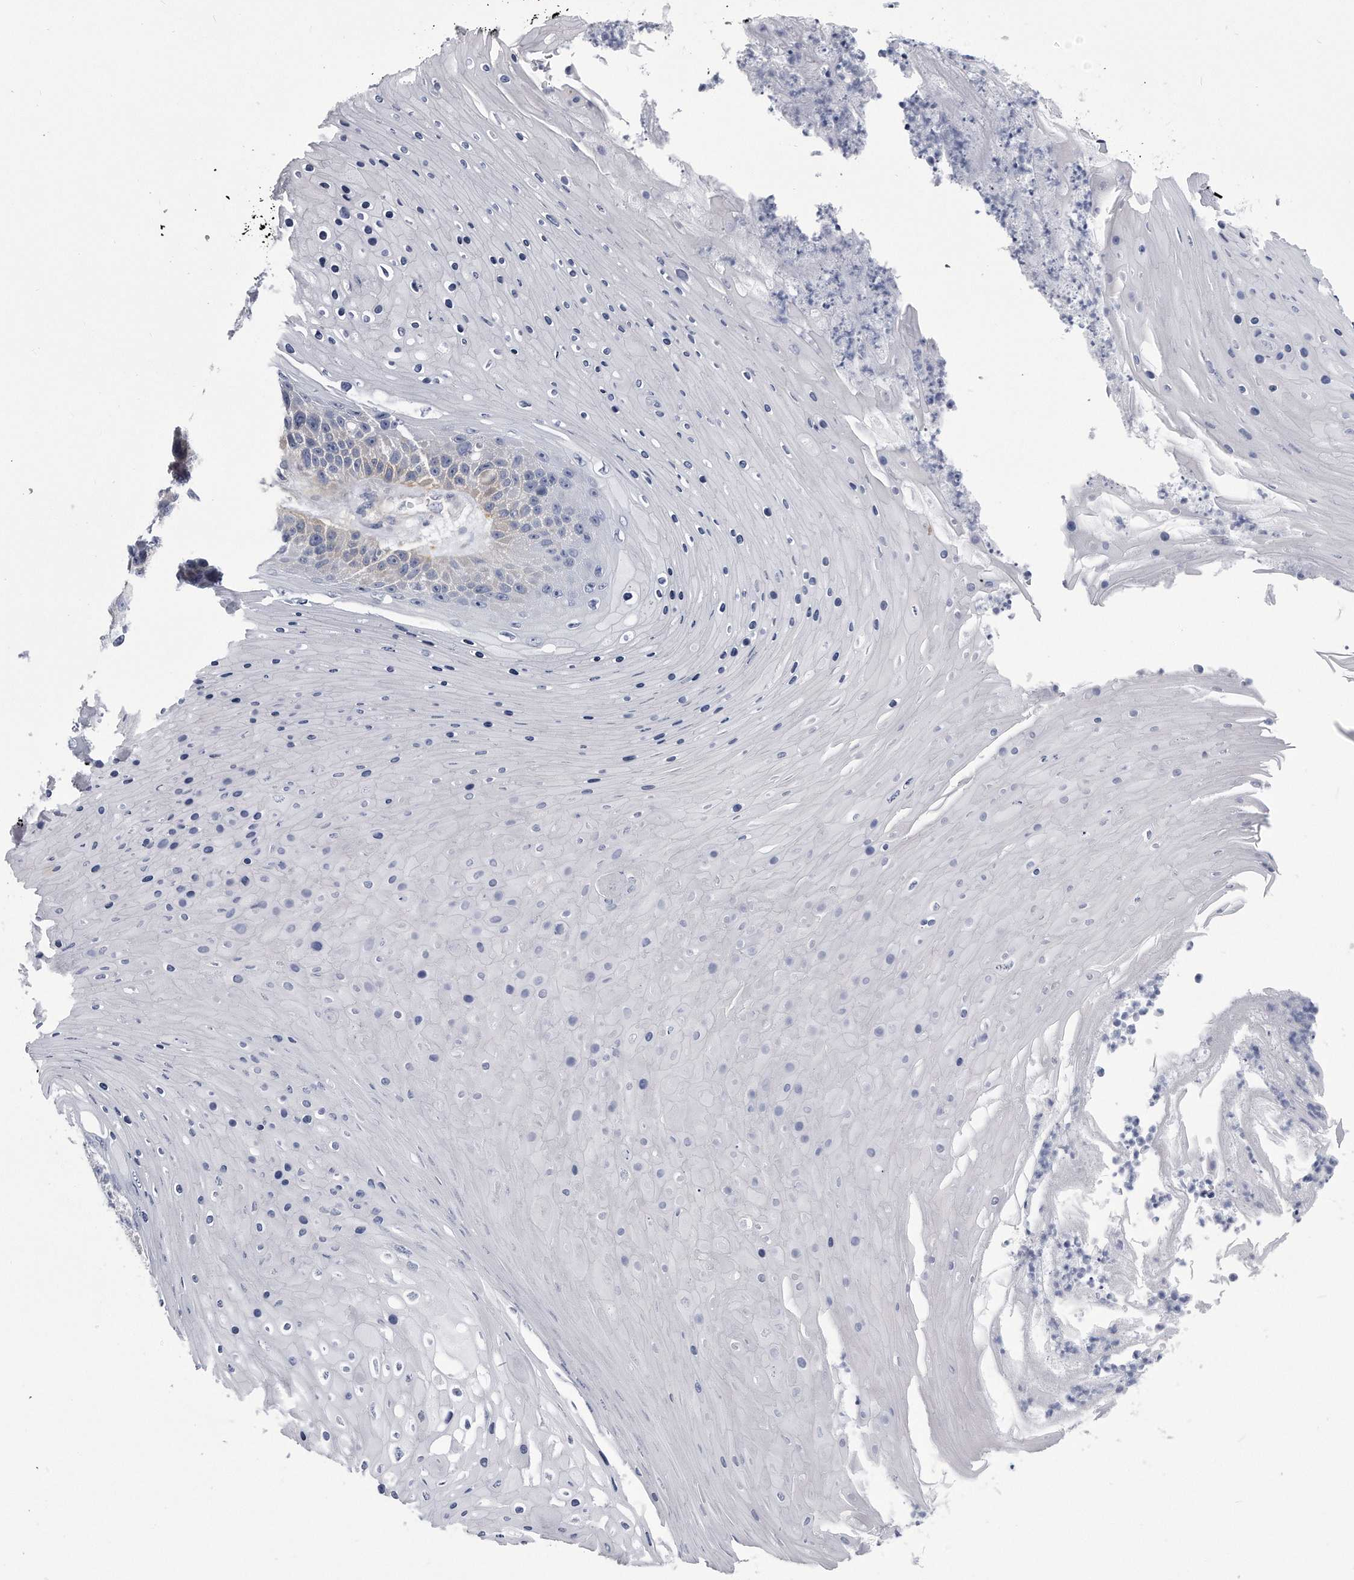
{"staining": {"intensity": "moderate", "quantity": "<25%", "location": "cytoplasmic/membranous"}, "tissue": "skin cancer", "cell_type": "Tumor cells", "image_type": "cancer", "snomed": [{"axis": "morphology", "description": "Squamous cell carcinoma, NOS"}, {"axis": "topography", "description": "Skin"}], "caption": "Tumor cells exhibit low levels of moderate cytoplasmic/membranous positivity in approximately <25% of cells in skin squamous cell carcinoma.", "gene": "PYGB", "patient": {"sex": "female", "age": 88}}